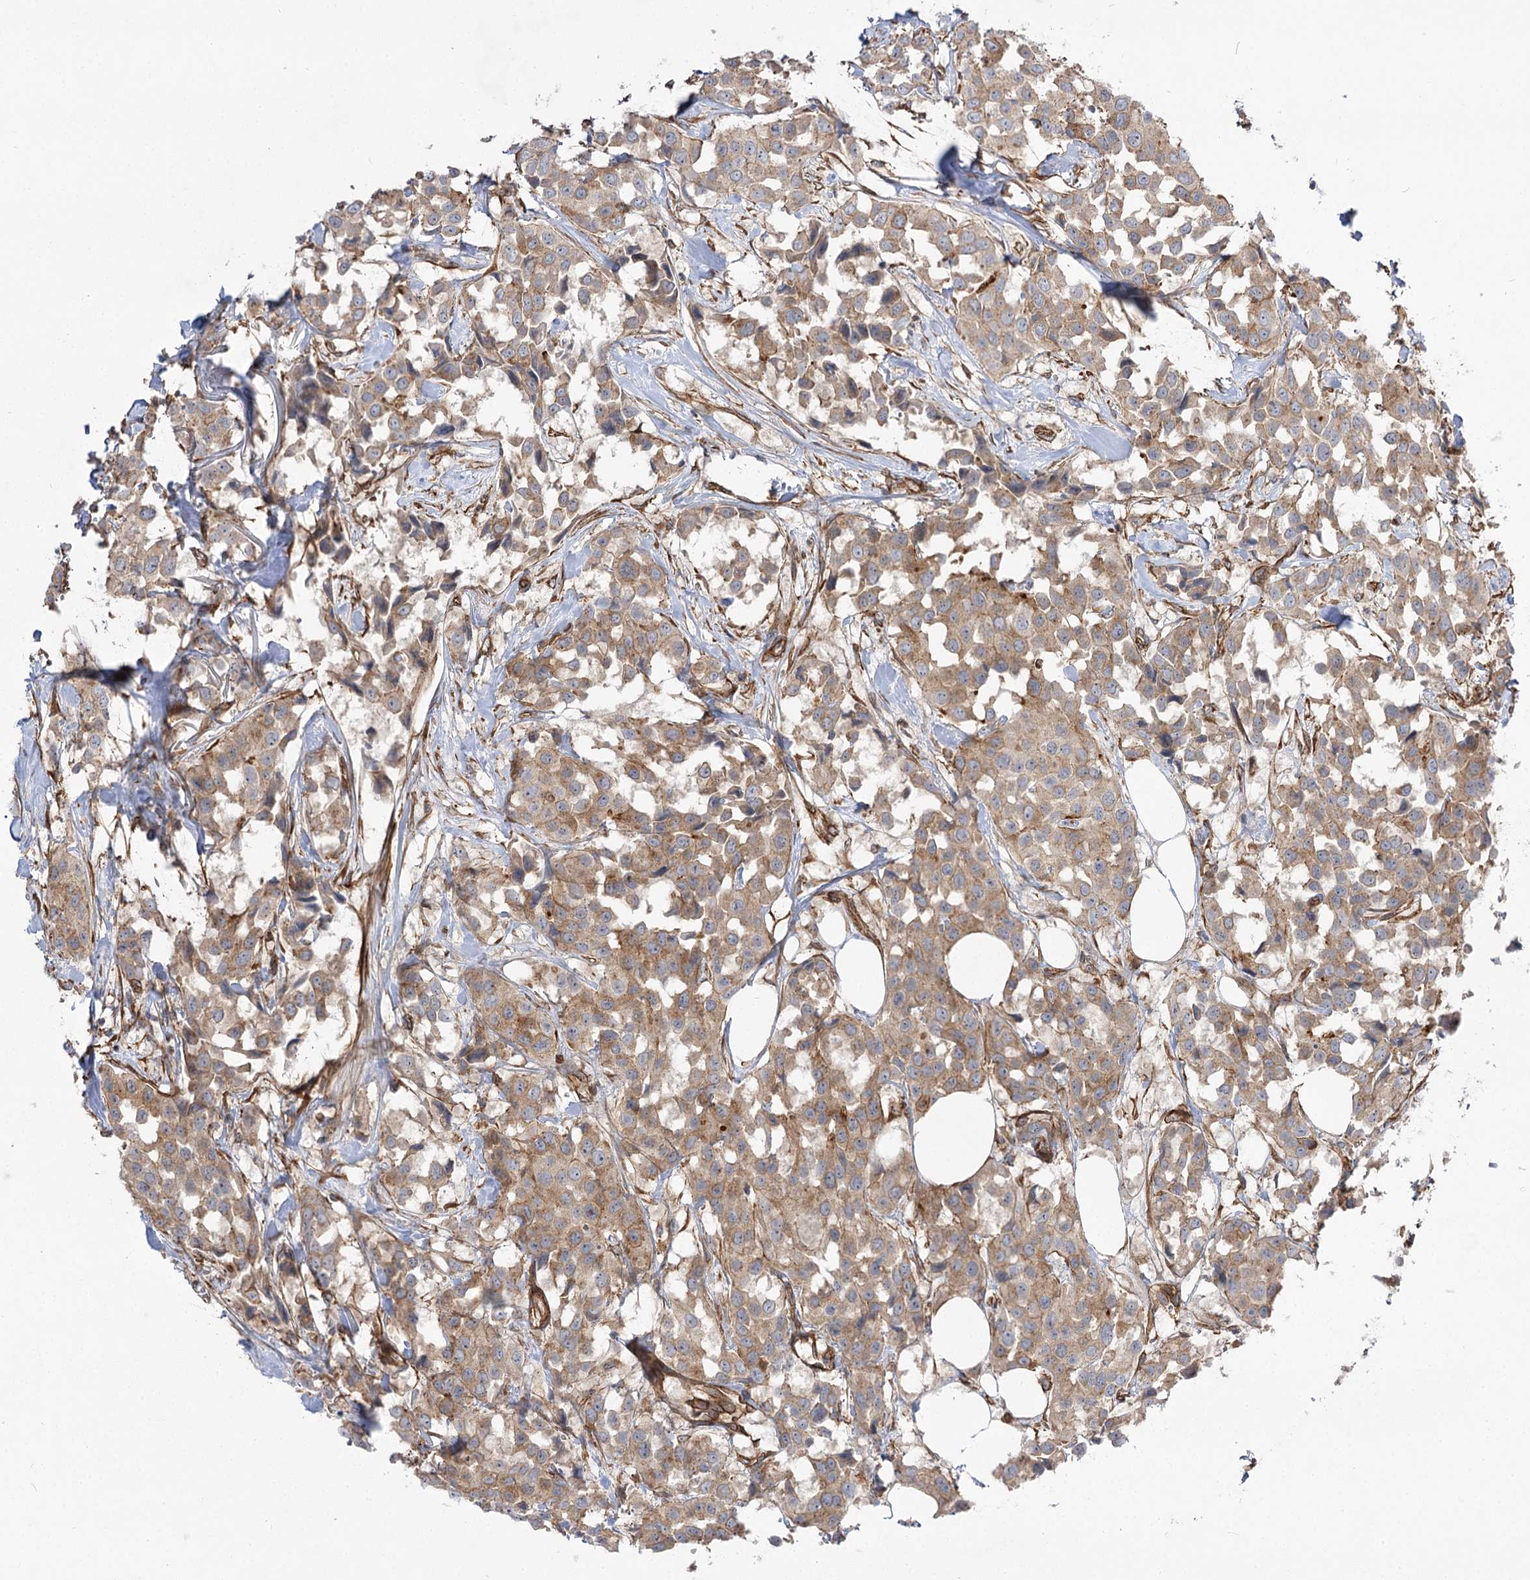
{"staining": {"intensity": "moderate", "quantity": ">75%", "location": "cytoplasmic/membranous"}, "tissue": "breast cancer", "cell_type": "Tumor cells", "image_type": "cancer", "snomed": [{"axis": "morphology", "description": "Duct carcinoma"}, {"axis": "topography", "description": "Breast"}], "caption": "Tumor cells demonstrate medium levels of moderate cytoplasmic/membranous positivity in about >75% of cells in human breast invasive ductal carcinoma. (DAB (3,3'-diaminobenzidine) = brown stain, brightfield microscopy at high magnification).", "gene": "SH3BP5L", "patient": {"sex": "female", "age": 80}}